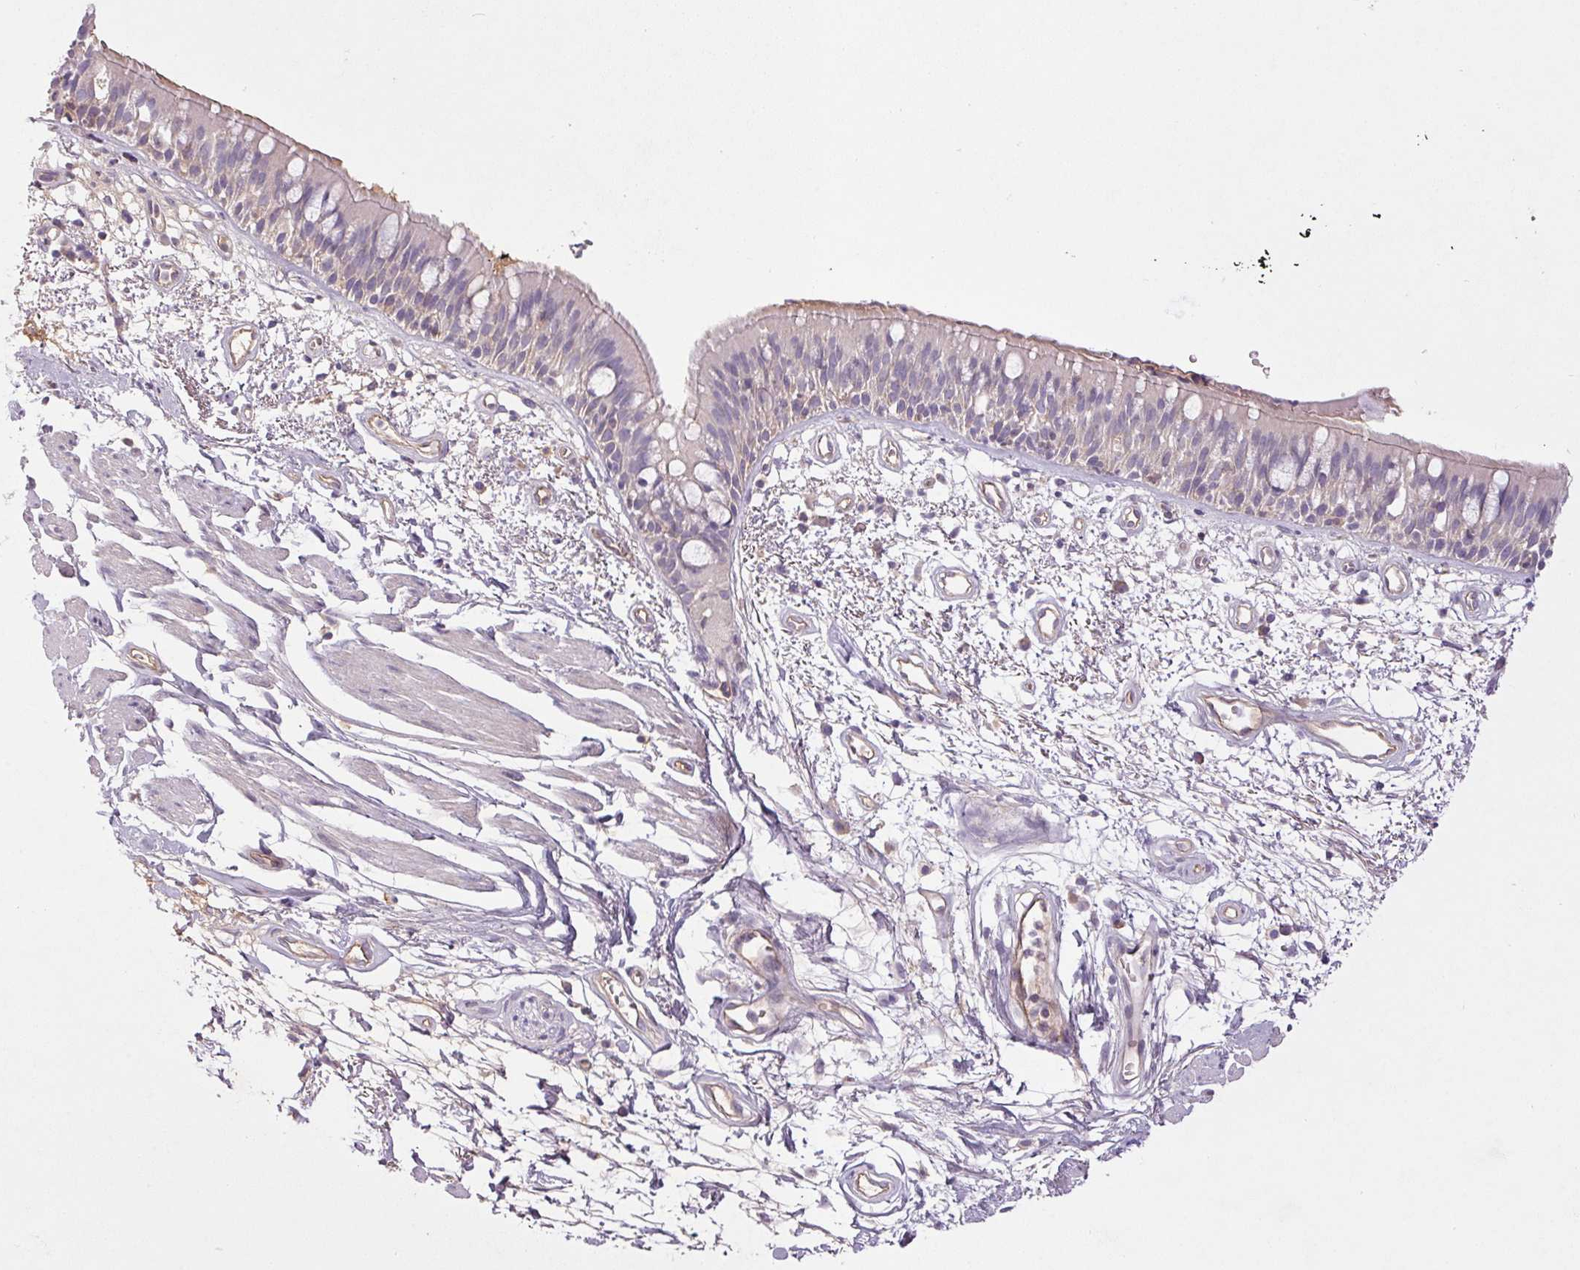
{"staining": {"intensity": "weak", "quantity": "<25%", "location": "cytoplasmic/membranous"}, "tissue": "bronchus", "cell_type": "Respiratory epithelial cells", "image_type": "normal", "snomed": [{"axis": "morphology", "description": "Normal tissue, NOS"}, {"axis": "morphology", "description": "Squamous cell carcinoma, NOS"}, {"axis": "topography", "description": "Cartilage tissue"}, {"axis": "topography", "description": "Bronchus"}, {"axis": "topography", "description": "Lung"}], "caption": "Immunohistochemistry histopathology image of unremarkable bronchus: human bronchus stained with DAB displays no significant protein expression in respiratory epithelial cells.", "gene": "APOC4", "patient": {"sex": "male", "age": 66}}